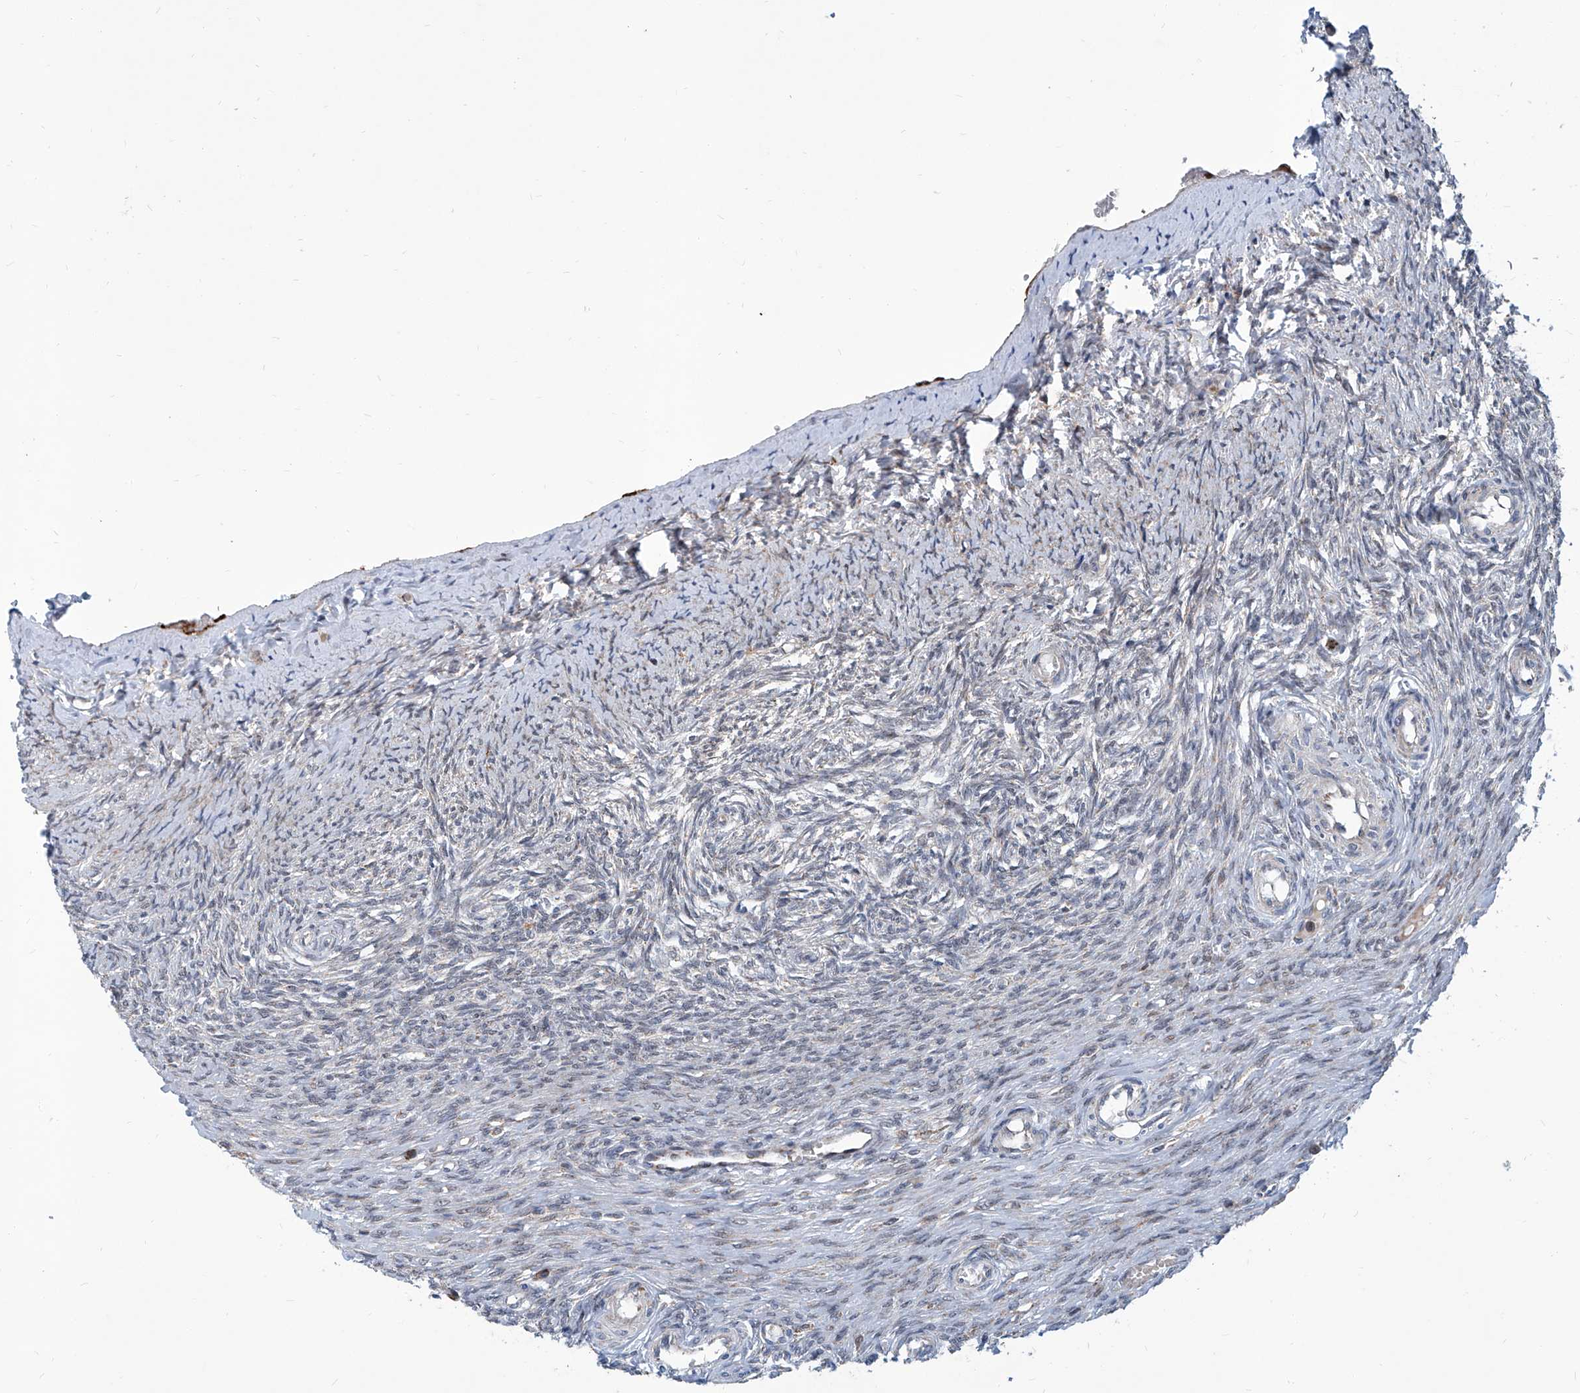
{"staining": {"intensity": "negative", "quantity": "none", "location": "none"}, "tissue": "ovary", "cell_type": "Follicle cells", "image_type": "normal", "snomed": [{"axis": "morphology", "description": "Adenocarcinoma, NOS"}, {"axis": "topography", "description": "Endometrium"}], "caption": "Ovary stained for a protein using IHC exhibits no staining follicle cells.", "gene": "USP48", "patient": {"sex": "female", "age": 32}}